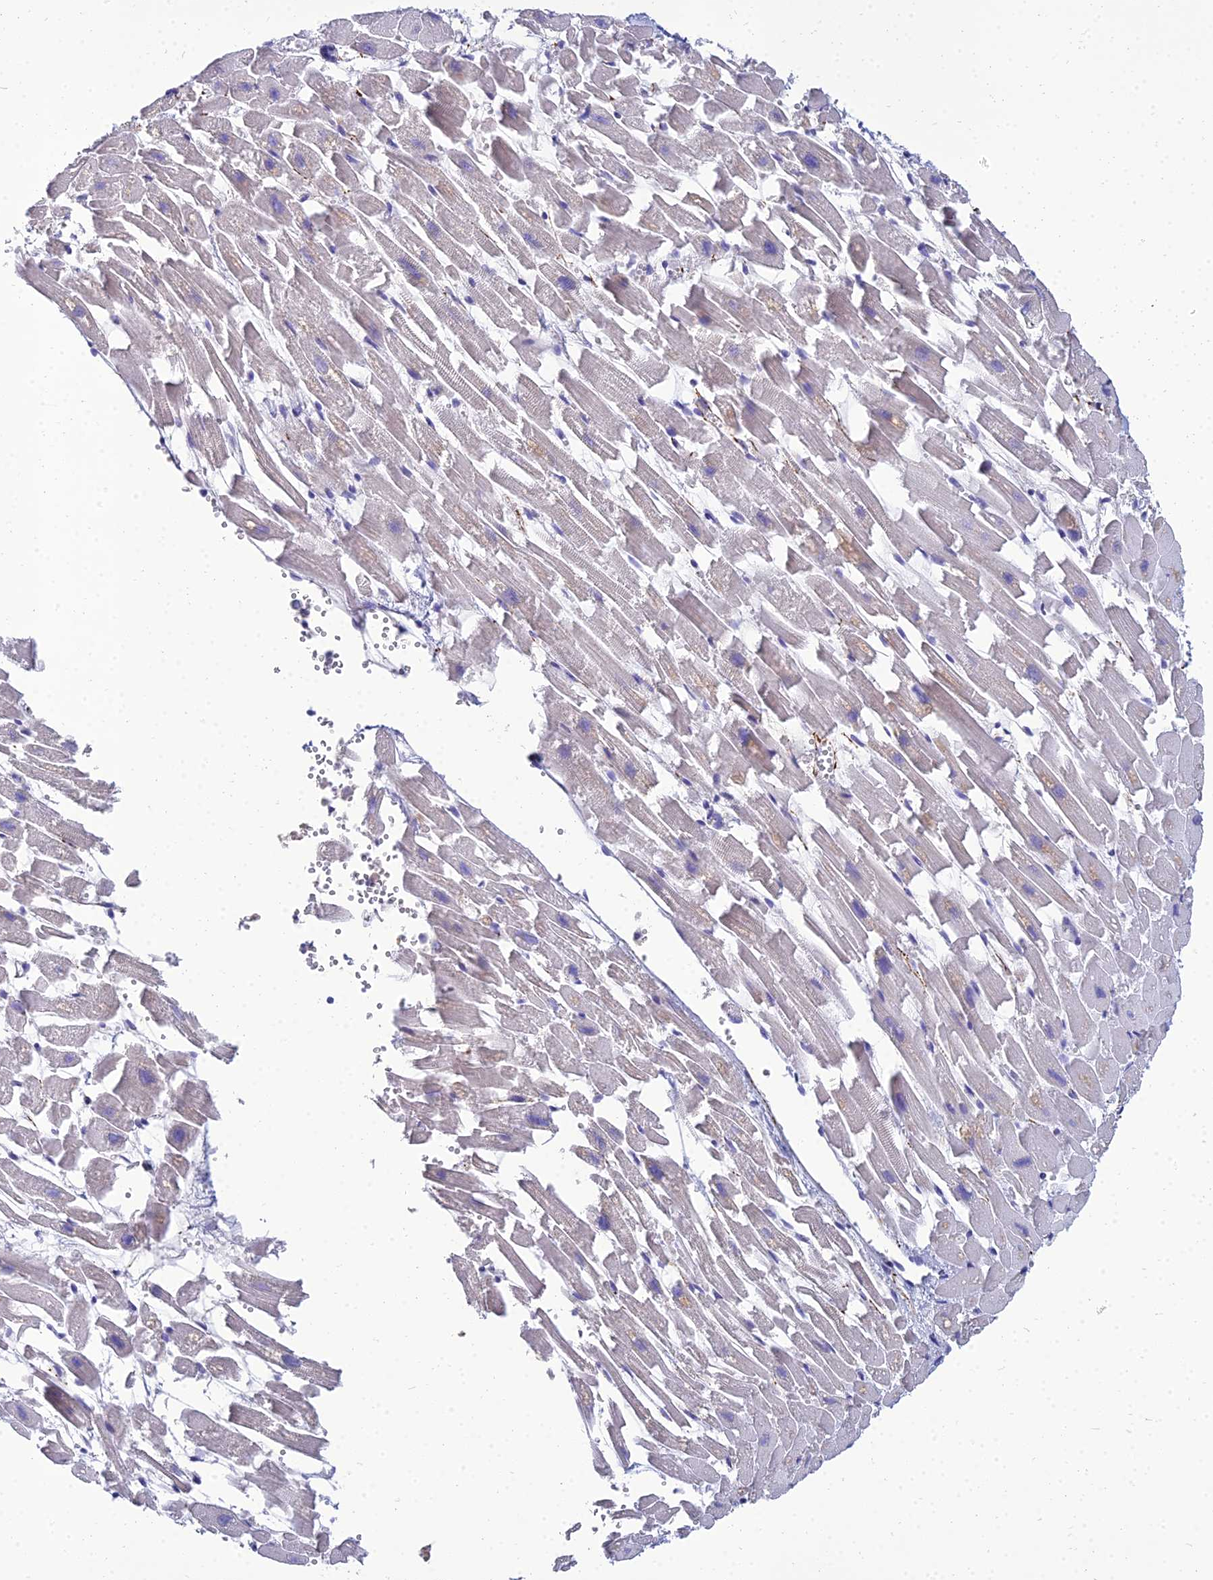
{"staining": {"intensity": "negative", "quantity": "none", "location": "none"}, "tissue": "heart muscle", "cell_type": "Cardiomyocytes", "image_type": "normal", "snomed": [{"axis": "morphology", "description": "Normal tissue, NOS"}, {"axis": "topography", "description": "Heart"}], "caption": "Immunohistochemical staining of benign human heart muscle demonstrates no significant staining in cardiomyocytes.", "gene": "NPY", "patient": {"sex": "female", "age": 64}}